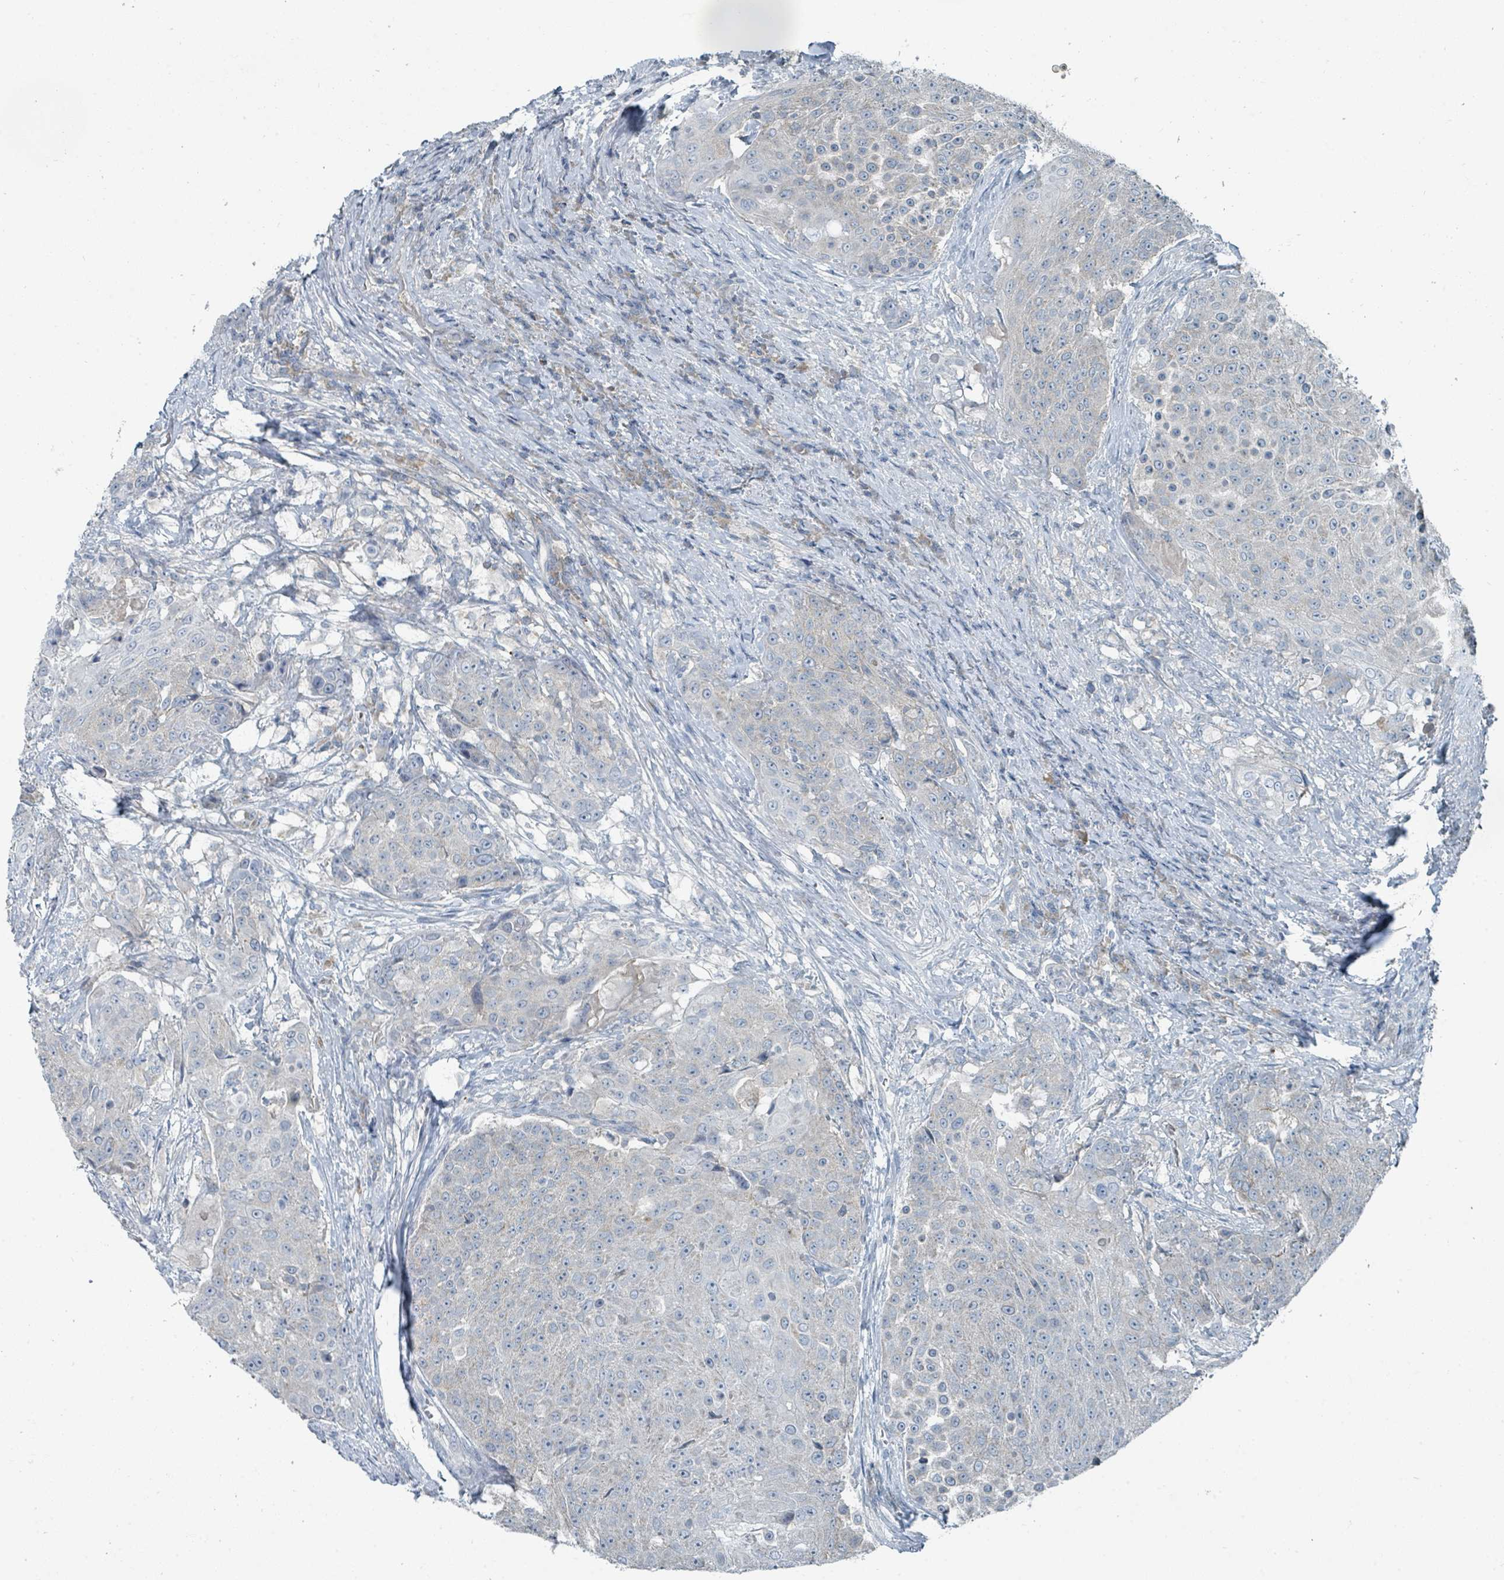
{"staining": {"intensity": "negative", "quantity": "none", "location": "none"}, "tissue": "urothelial cancer", "cell_type": "Tumor cells", "image_type": "cancer", "snomed": [{"axis": "morphology", "description": "Urothelial carcinoma, High grade"}, {"axis": "topography", "description": "Urinary bladder"}], "caption": "Urothelial carcinoma (high-grade) stained for a protein using immunohistochemistry reveals no staining tumor cells.", "gene": "RASA4", "patient": {"sex": "female", "age": 63}}